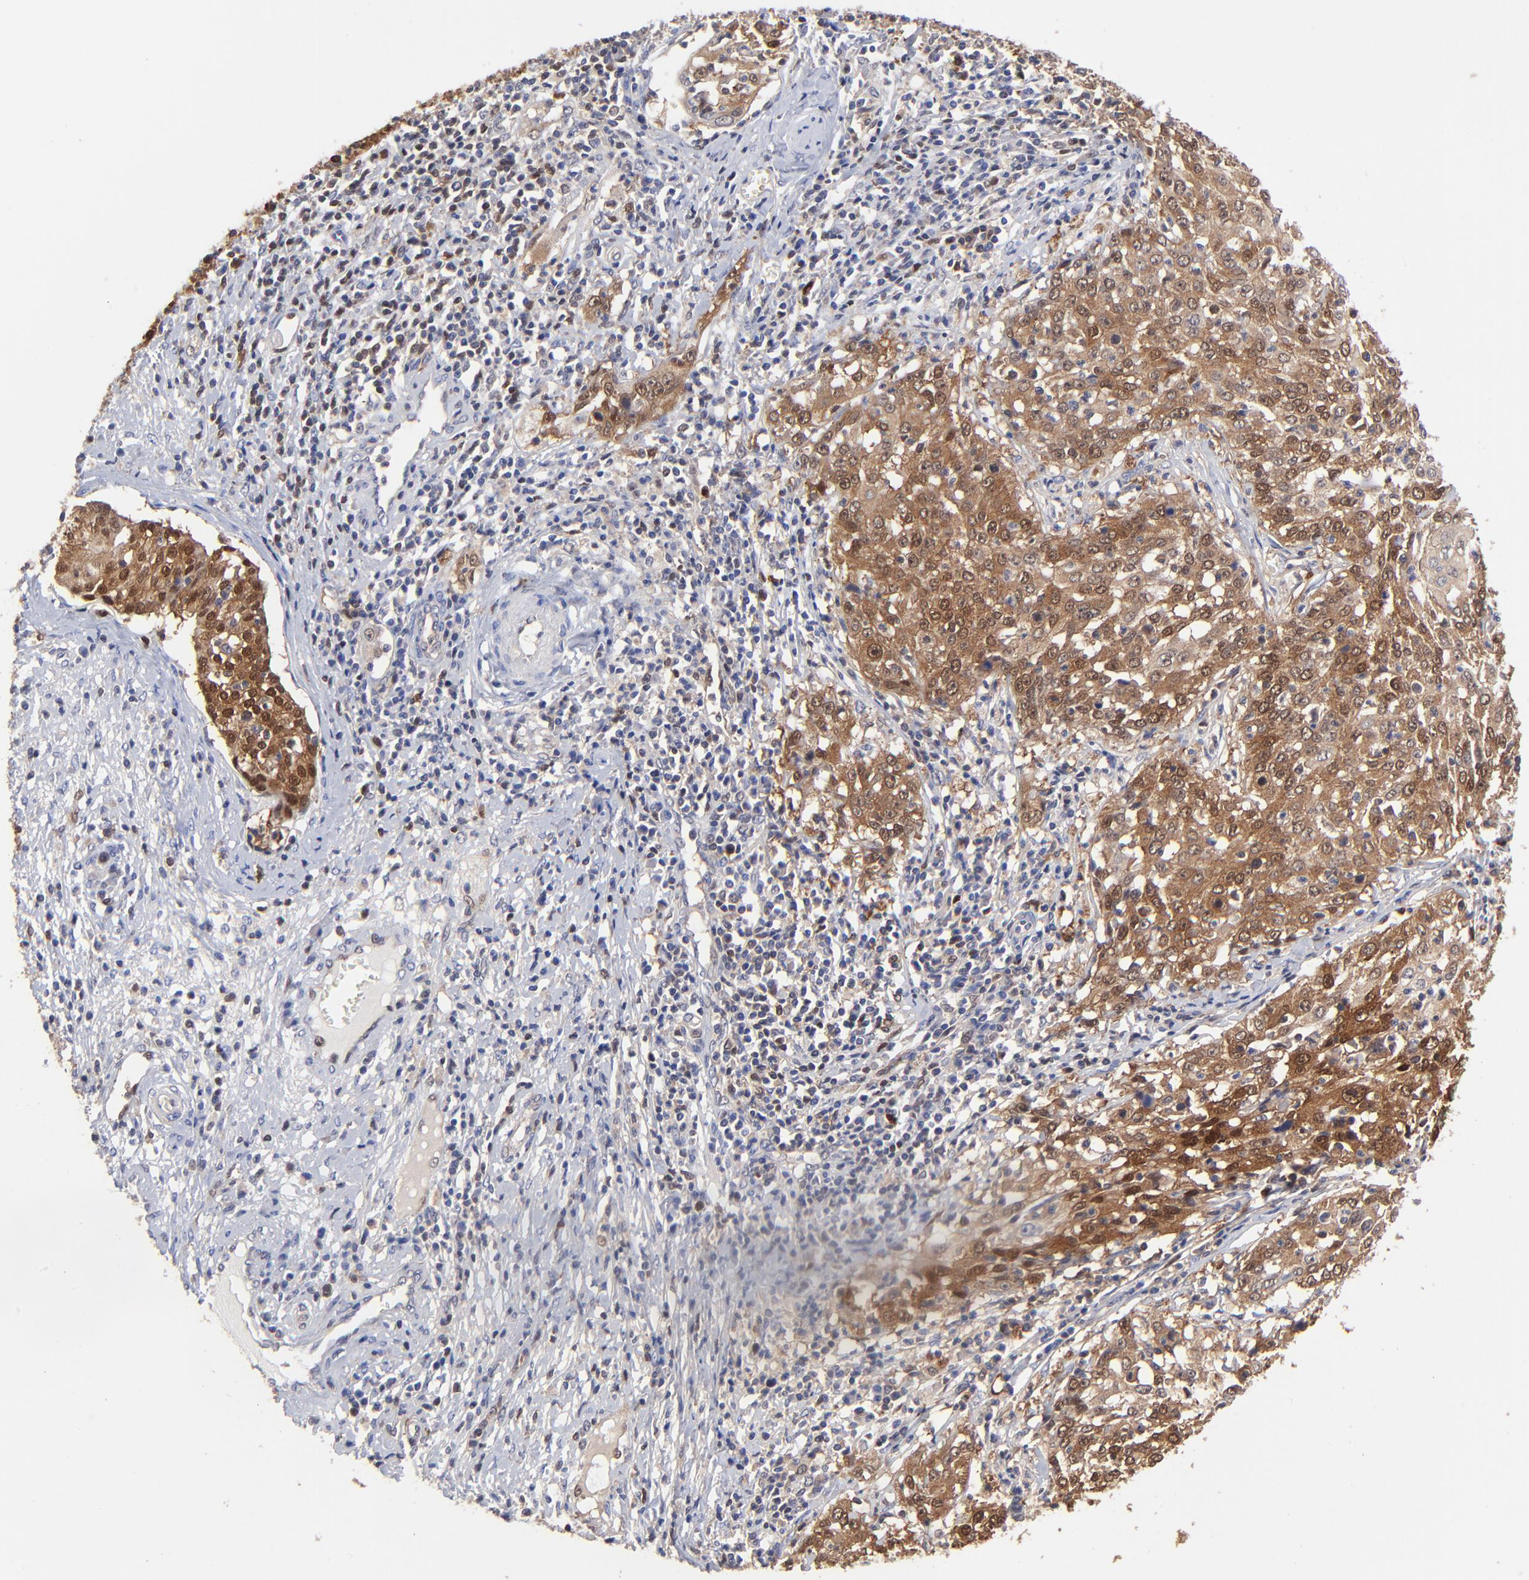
{"staining": {"intensity": "moderate", "quantity": ">75%", "location": "cytoplasmic/membranous,nuclear"}, "tissue": "cervical cancer", "cell_type": "Tumor cells", "image_type": "cancer", "snomed": [{"axis": "morphology", "description": "Squamous cell carcinoma, NOS"}, {"axis": "topography", "description": "Cervix"}], "caption": "A brown stain highlights moderate cytoplasmic/membranous and nuclear positivity of a protein in human cervical cancer tumor cells.", "gene": "DCTPP1", "patient": {"sex": "female", "age": 39}}